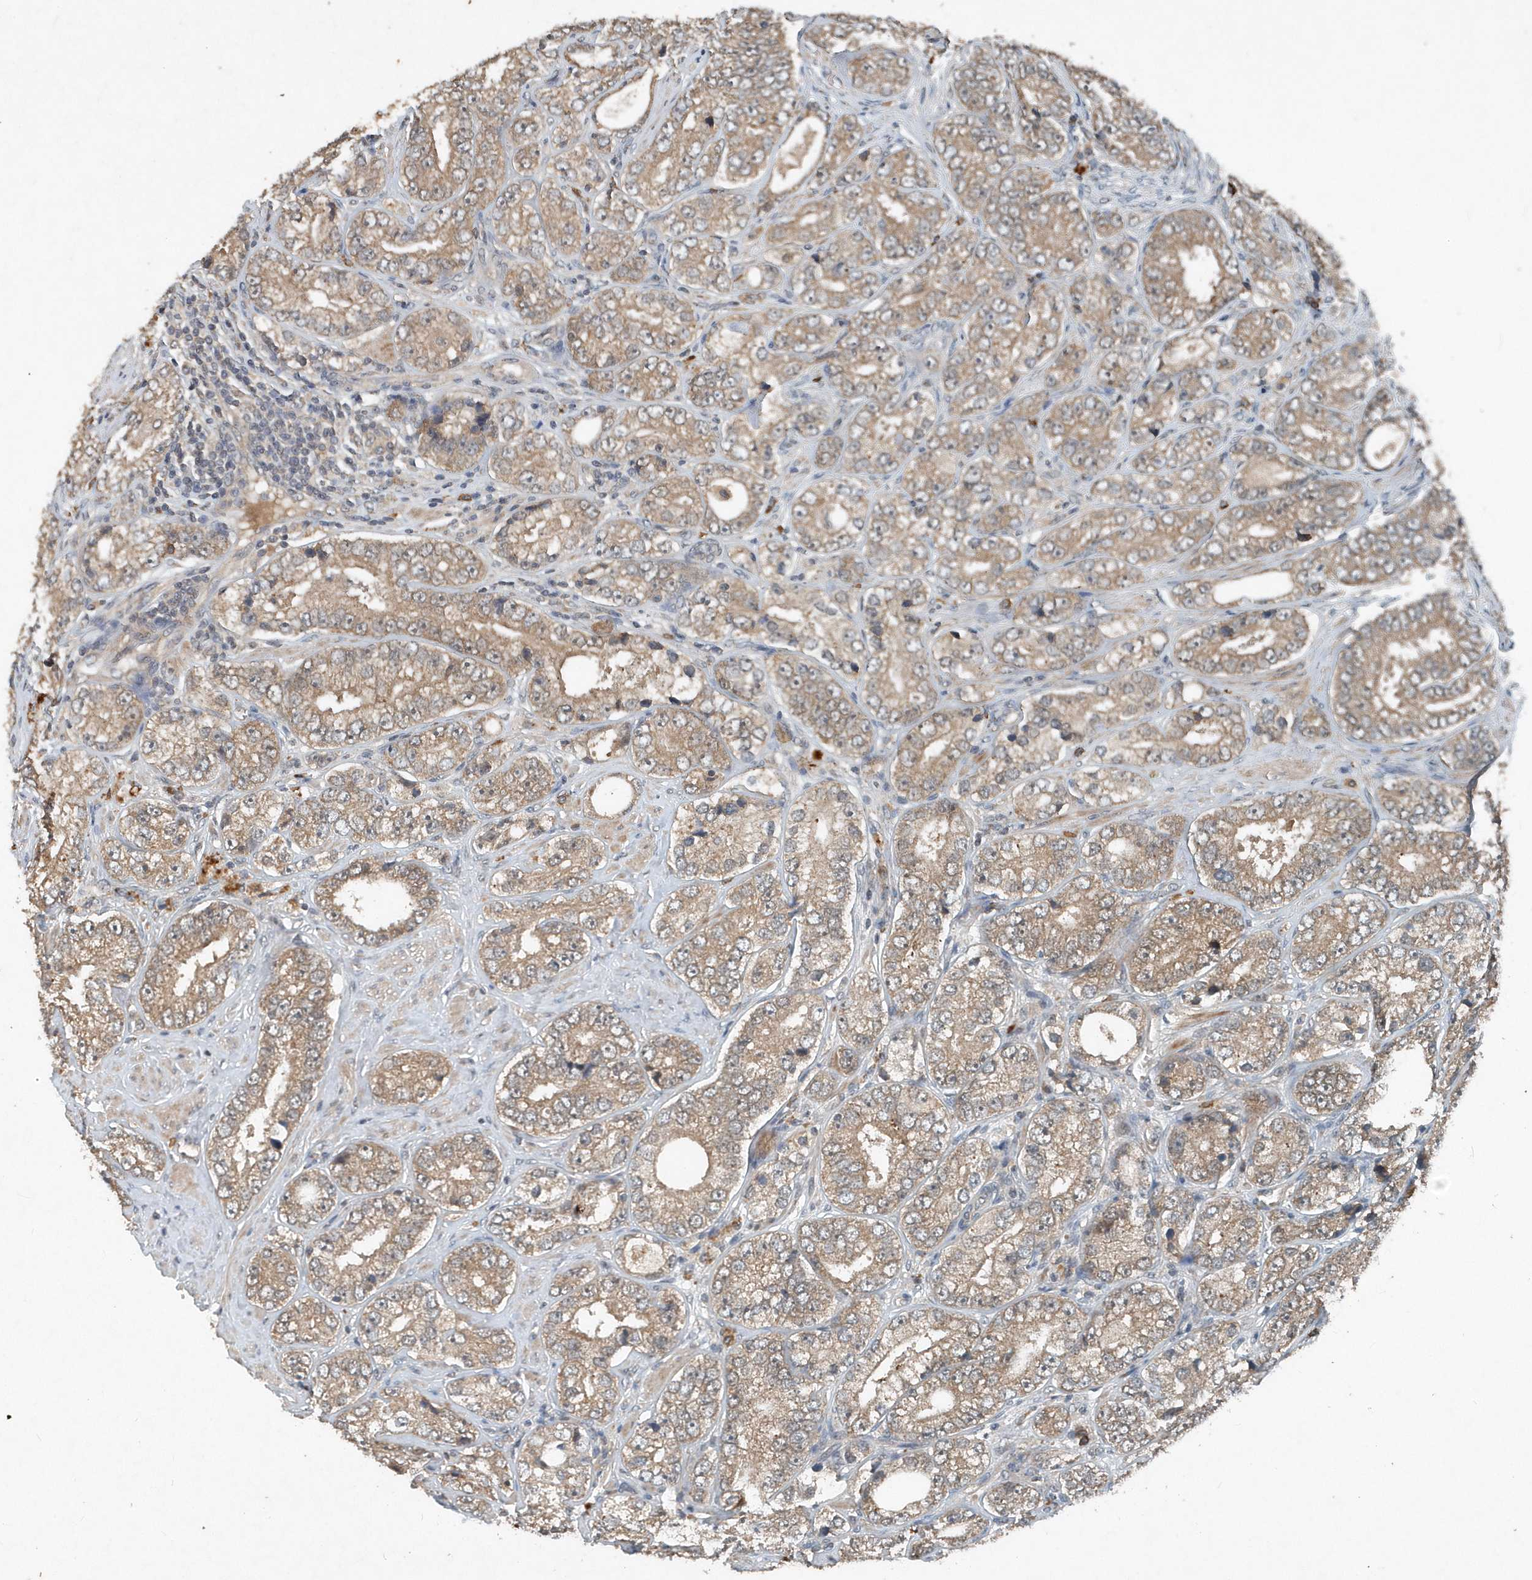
{"staining": {"intensity": "weak", "quantity": ">75%", "location": "cytoplasmic/membranous"}, "tissue": "prostate cancer", "cell_type": "Tumor cells", "image_type": "cancer", "snomed": [{"axis": "morphology", "description": "Adenocarcinoma, High grade"}, {"axis": "topography", "description": "Prostate"}], "caption": "About >75% of tumor cells in prostate high-grade adenocarcinoma show weak cytoplasmic/membranous protein expression as visualized by brown immunohistochemical staining.", "gene": "SCFD2", "patient": {"sex": "male", "age": 56}}